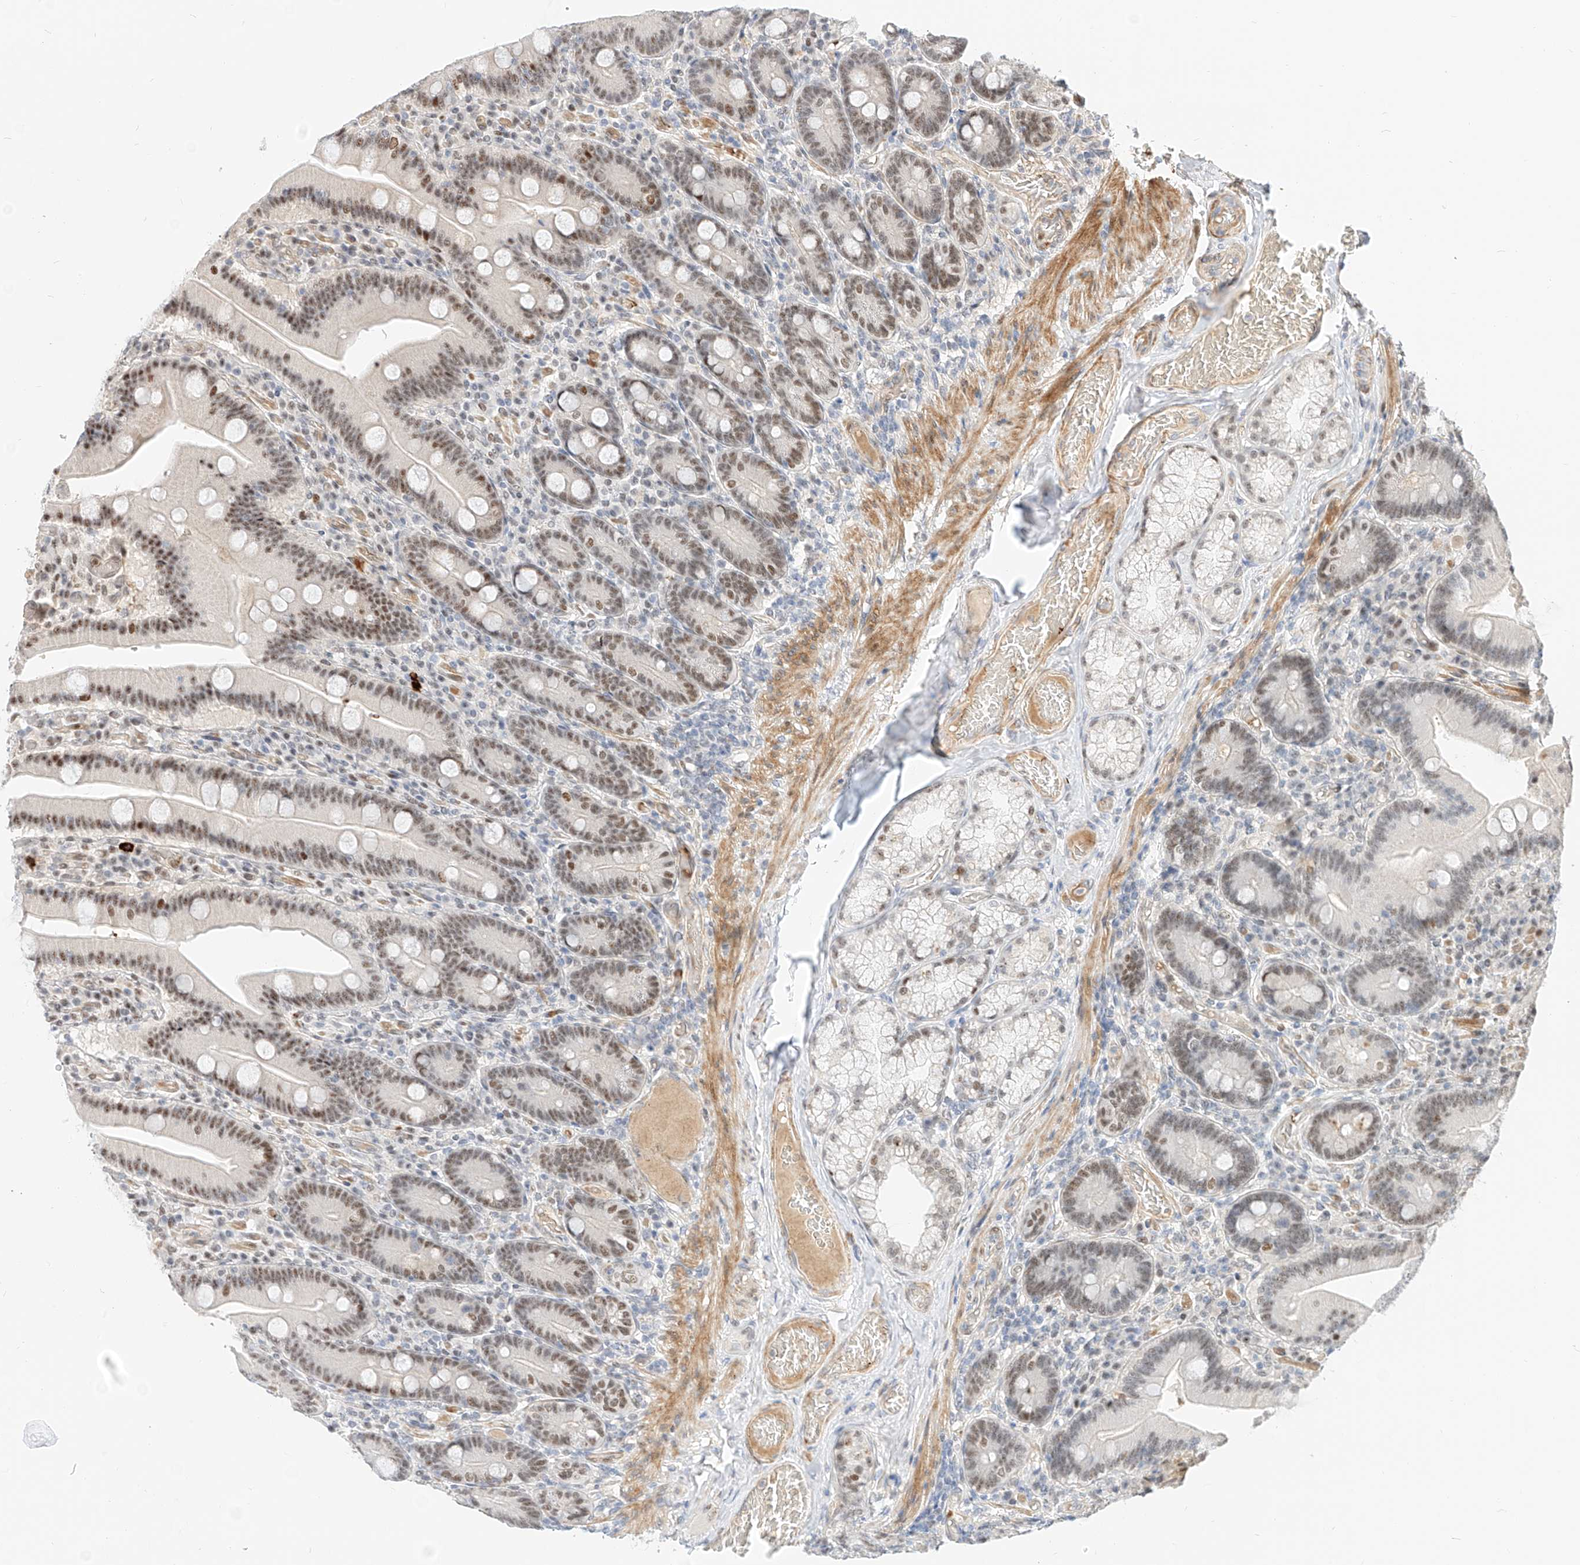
{"staining": {"intensity": "moderate", "quantity": ">75%", "location": "nuclear"}, "tissue": "duodenum", "cell_type": "Glandular cells", "image_type": "normal", "snomed": [{"axis": "morphology", "description": "Normal tissue, NOS"}, {"axis": "topography", "description": "Duodenum"}], "caption": "Human duodenum stained for a protein (brown) demonstrates moderate nuclear positive expression in approximately >75% of glandular cells.", "gene": "CBX8", "patient": {"sex": "female", "age": 62}}